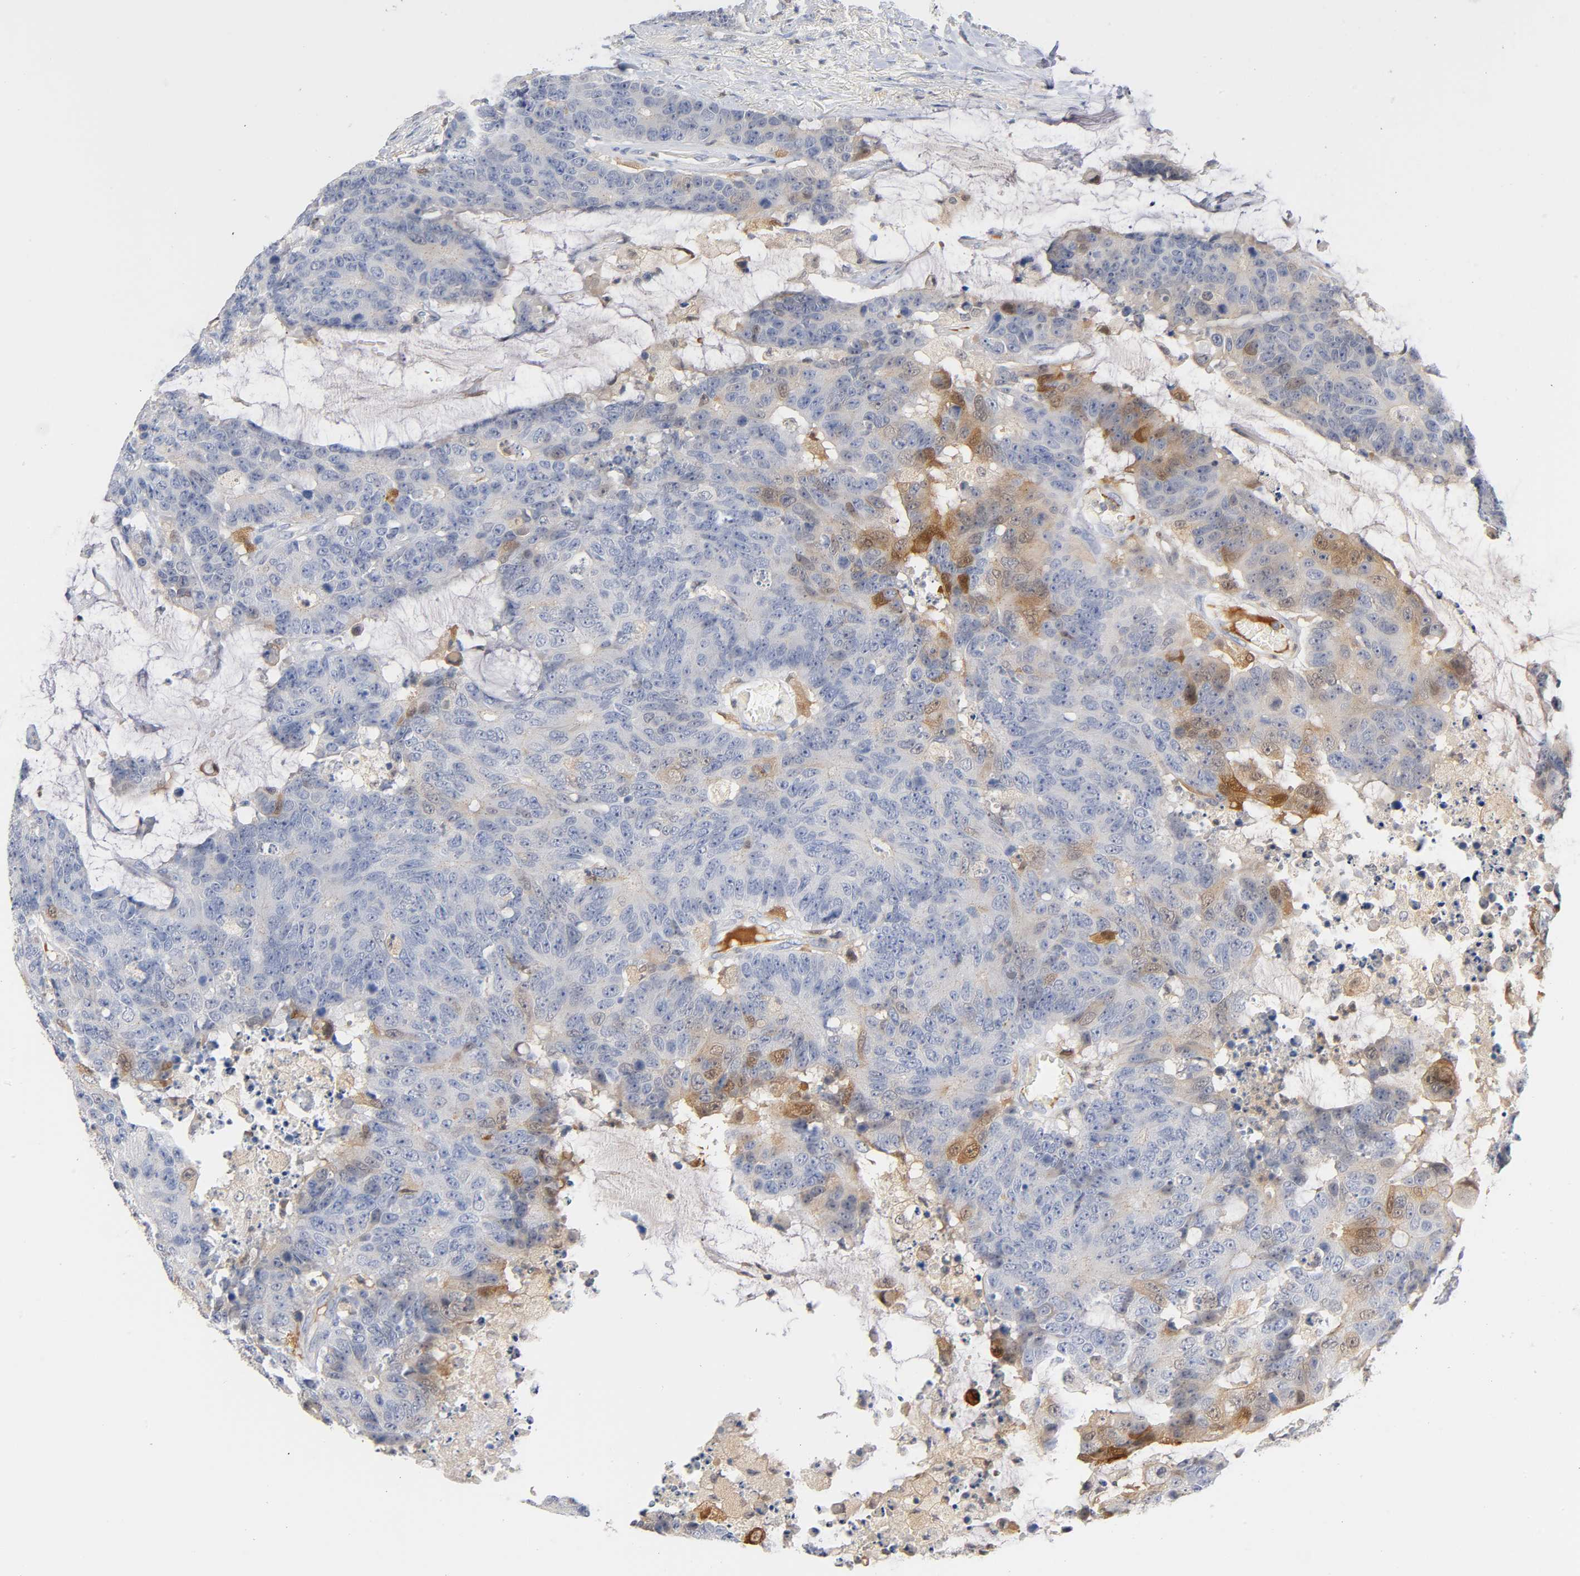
{"staining": {"intensity": "weak", "quantity": "<25%", "location": "cytoplasmic/membranous,nuclear"}, "tissue": "colorectal cancer", "cell_type": "Tumor cells", "image_type": "cancer", "snomed": [{"axis": "morphology", "description": "Adenocarcinoma, NOS"}, {"axis": "topography", "description": "Colon"}], "caption": "IHC photomicrograph of neoplastic tissue: colorectal cancer stained with DAB shows no significant protein expression in tumor cells.", "gene": "IL18", "patient": {"sex": "female", "age": 86}}